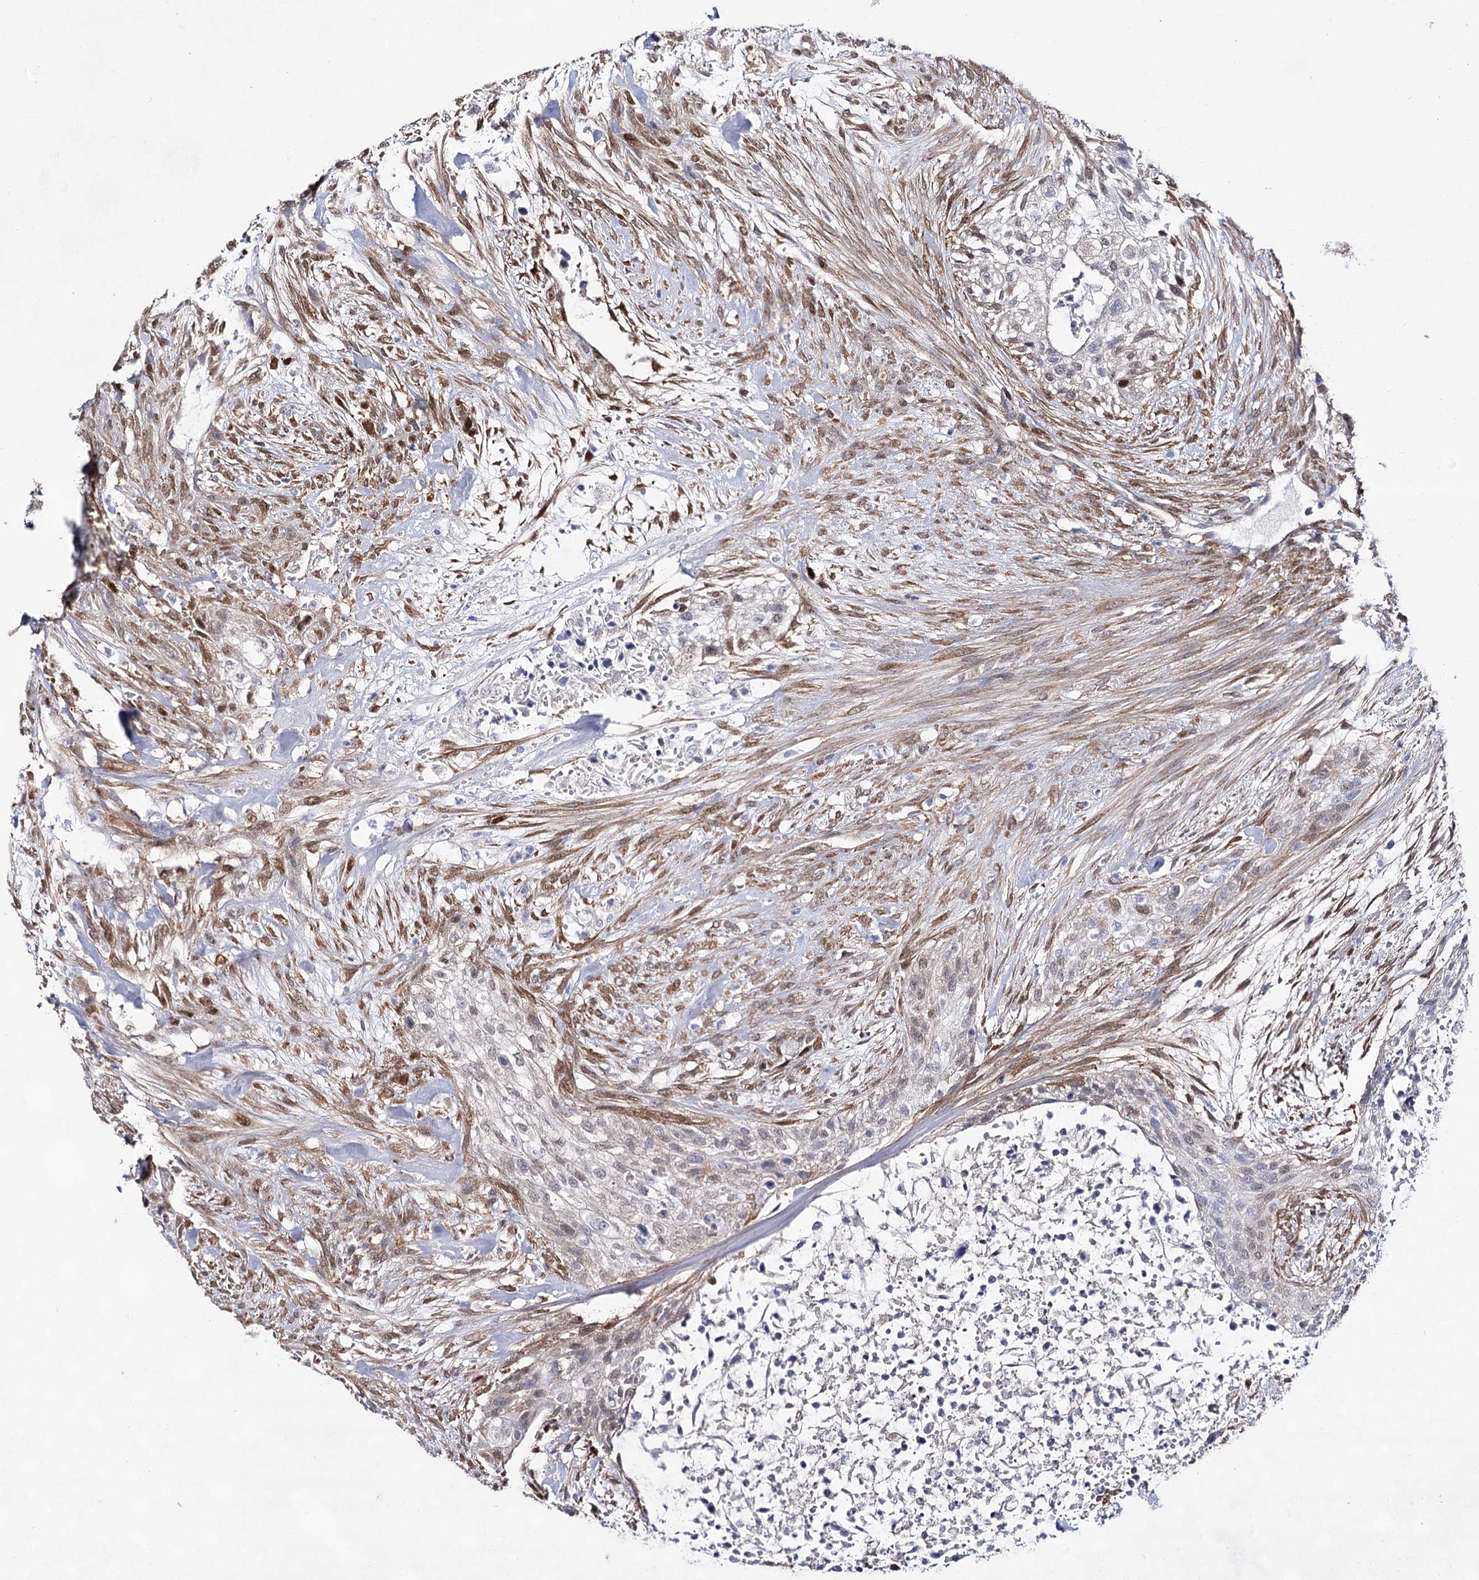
{"staining": {"intensity": "moderate", "quantity": "<25%", "location": "nuclear"}, "tissue": "urothelial cancer", "cell_type": "Tumor cells", "image_type": "cancer", "snomed": [{"axis": "morphology", "description": "Urothelial carcinoma, High grade"}, {"axis": "topography", "description": "Urinary bladder"}], "caption": "There is low levels of moderate nuclear expression in tumor cells of urothelial carcinoma (high-grade), as demonstrated by immunohistochemical staining (brown color).", "gene": "UGDH", "patient": {"sex": "male", "age": 35}}